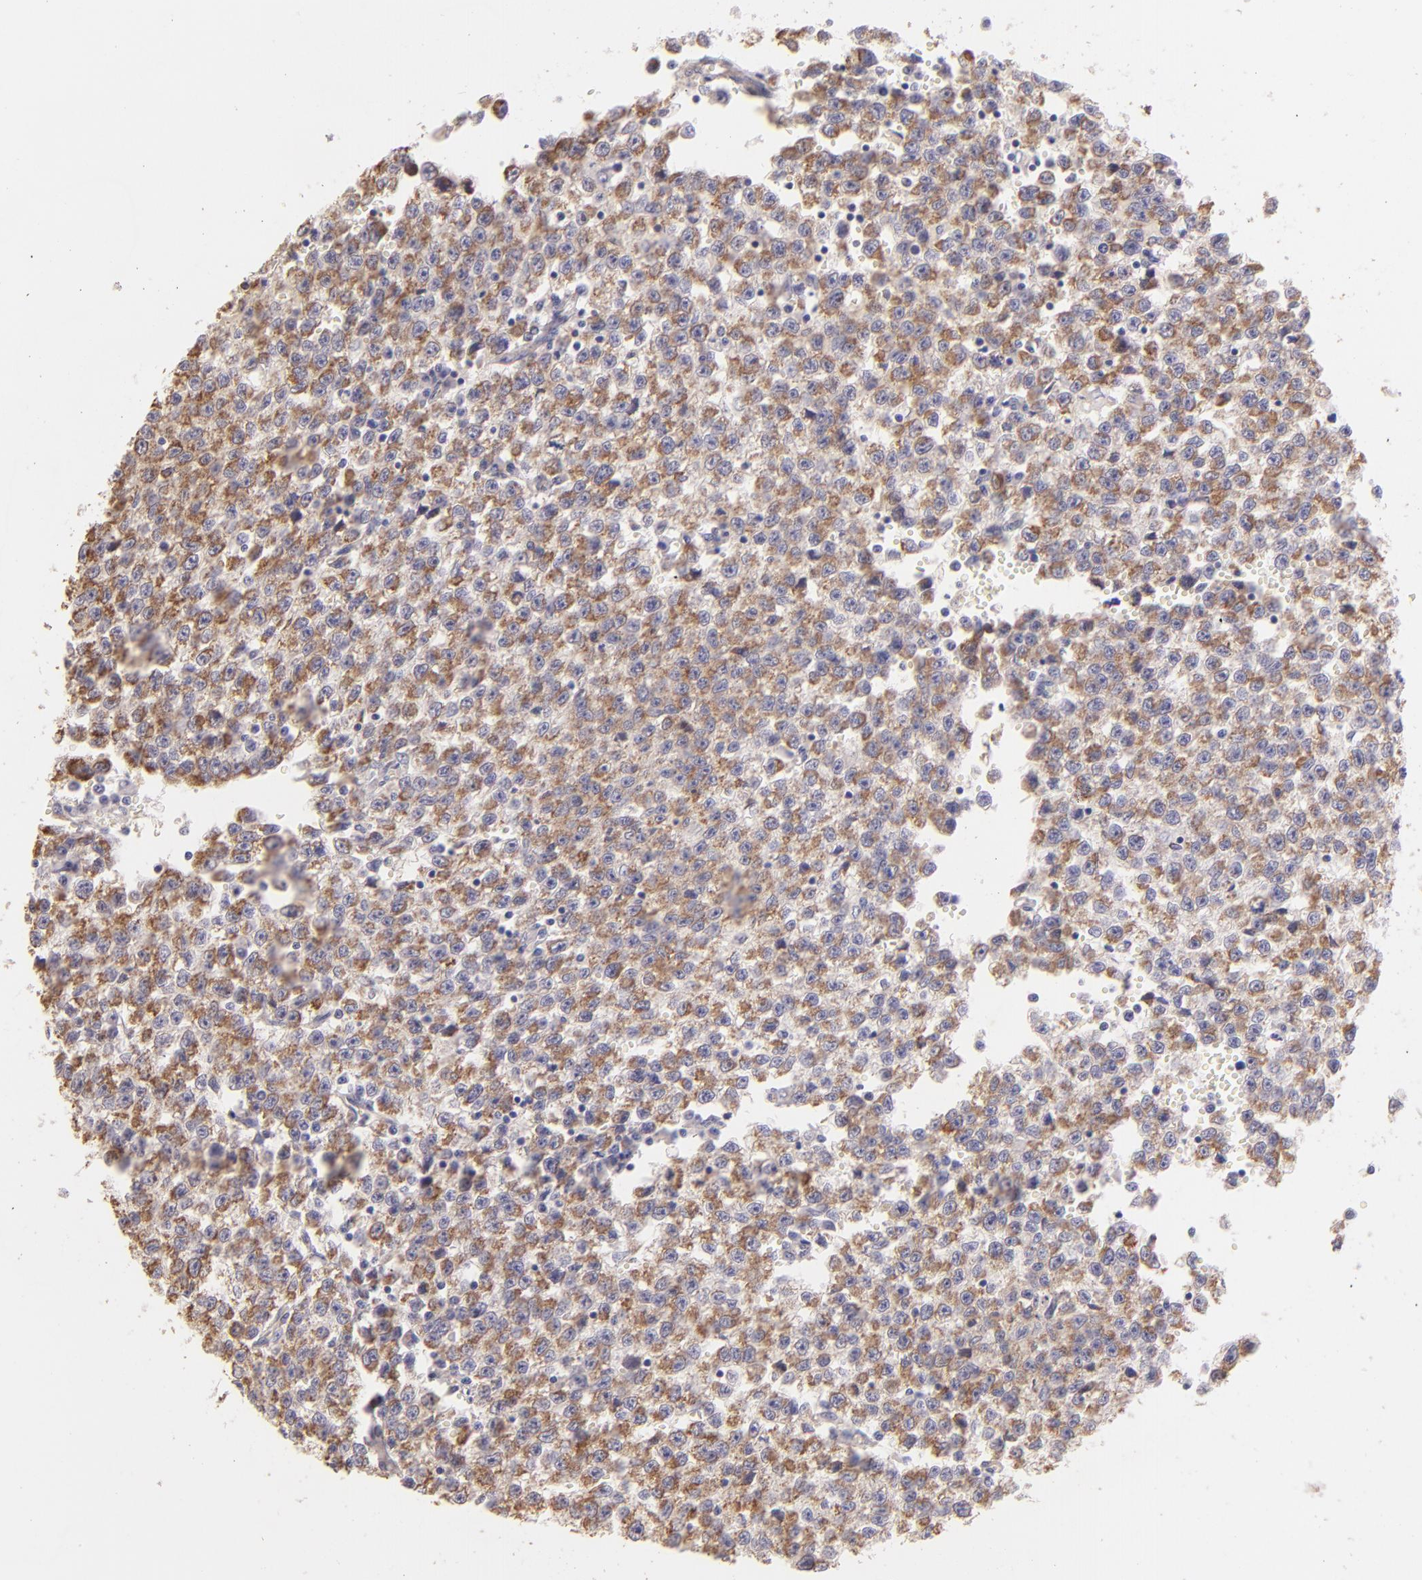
{"staining": {"intensity": "moderate", "quantity": ">75%", "location": "cytoplasmic/membranous"}, "tissue": "testis cancer", "cell_type": "Tumor cells", "image_type": "cancer", "snomed": [{"axis": "morphology", "description": "Seminoma, NOS"}, {"axis": "topography", "description": "Testis"}], "caption": "Testis cancer (seminoma) was stained to show a protein in brown. There is medium levels of moderate cytoplasmic/membranous positivity in about >75% of tumor cells.", "gene": "SH2D4A", "patient": {"sex": "male", "age": 35}}